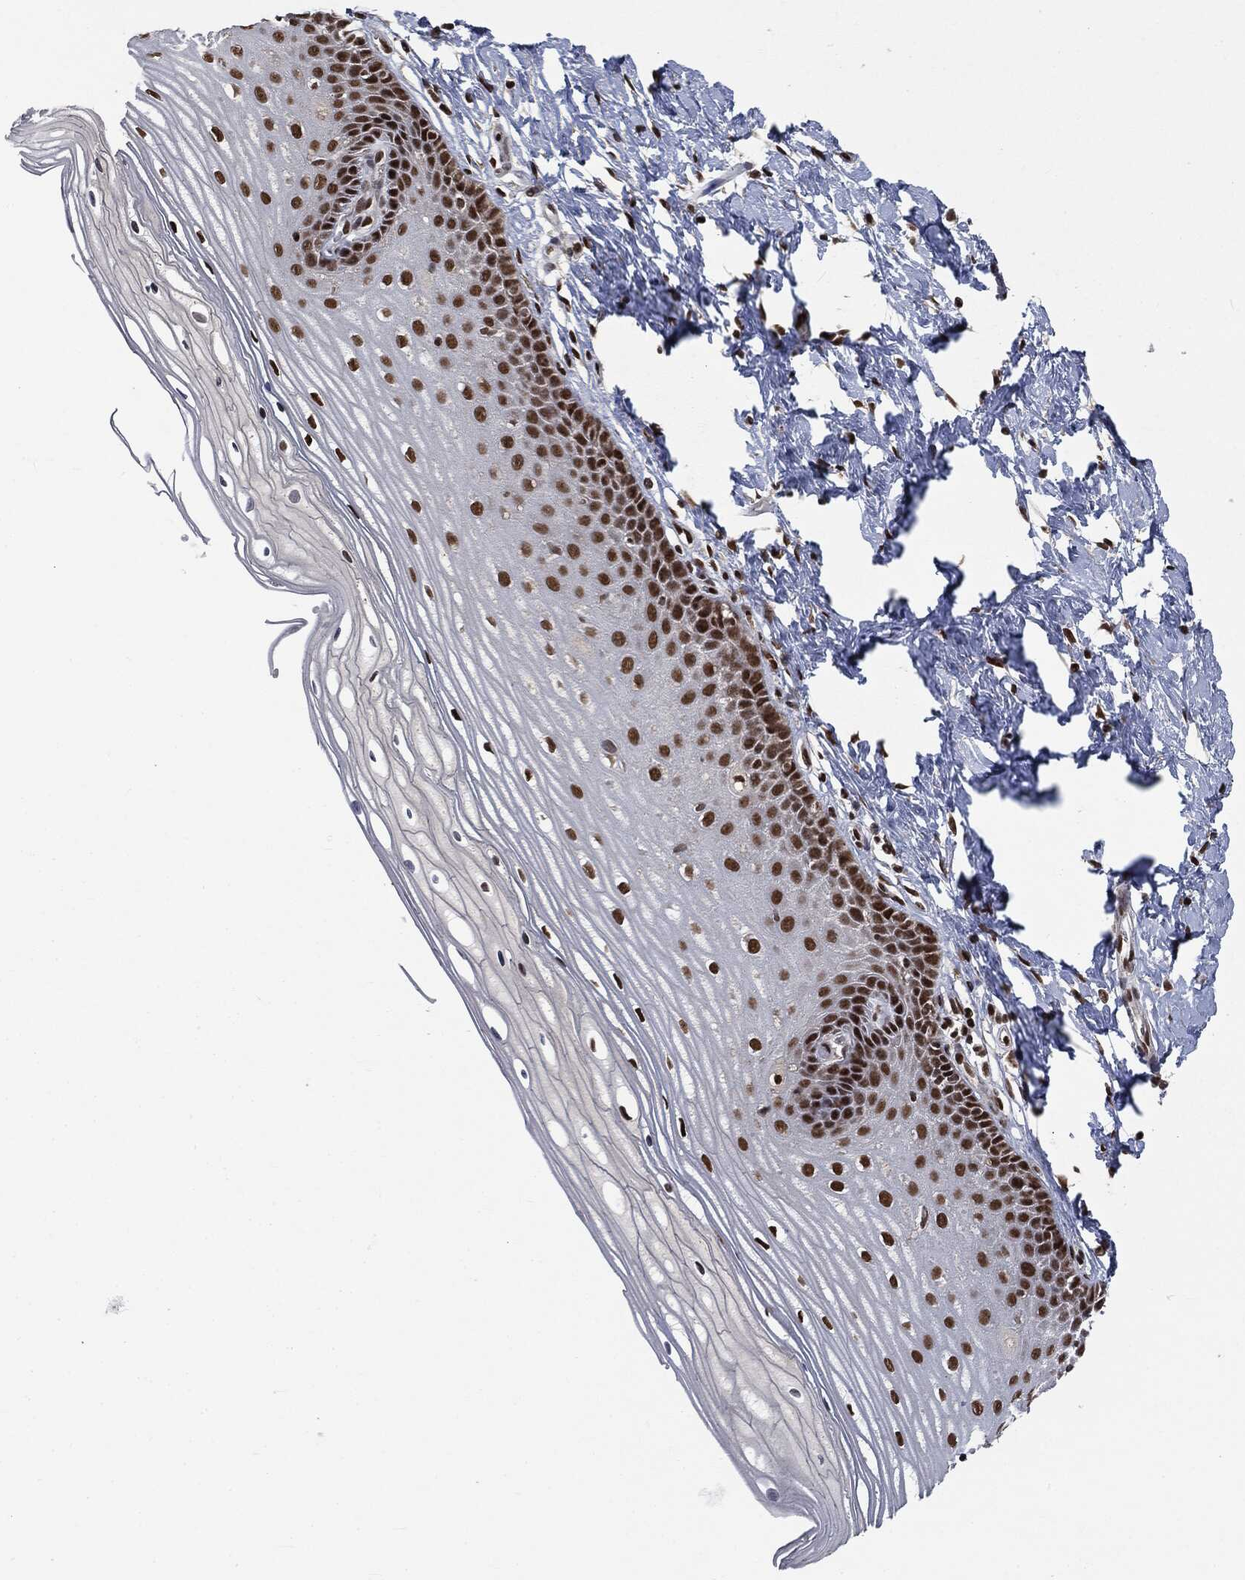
{"staining": {"intensity": "strong", "quantity": ">75%", "location": "nuclear"}, "tissue": "cervix", "cell_type": "Glandular cells", "image_type": "normal", "snomed": [{"axis": "morphology", "description": "Normal tissue, NOS"}, {"axis": "topography", "description": "Cervix"}], "caption": "High-power microscopy captured an immunohistochemistry (IHC) photomicrograph of unremarkable cervix, revealing strong nuclear staining in about >75% of glandular cells.", "gene": "DPH2", "patient": {"sex": "female", "age": 37}}